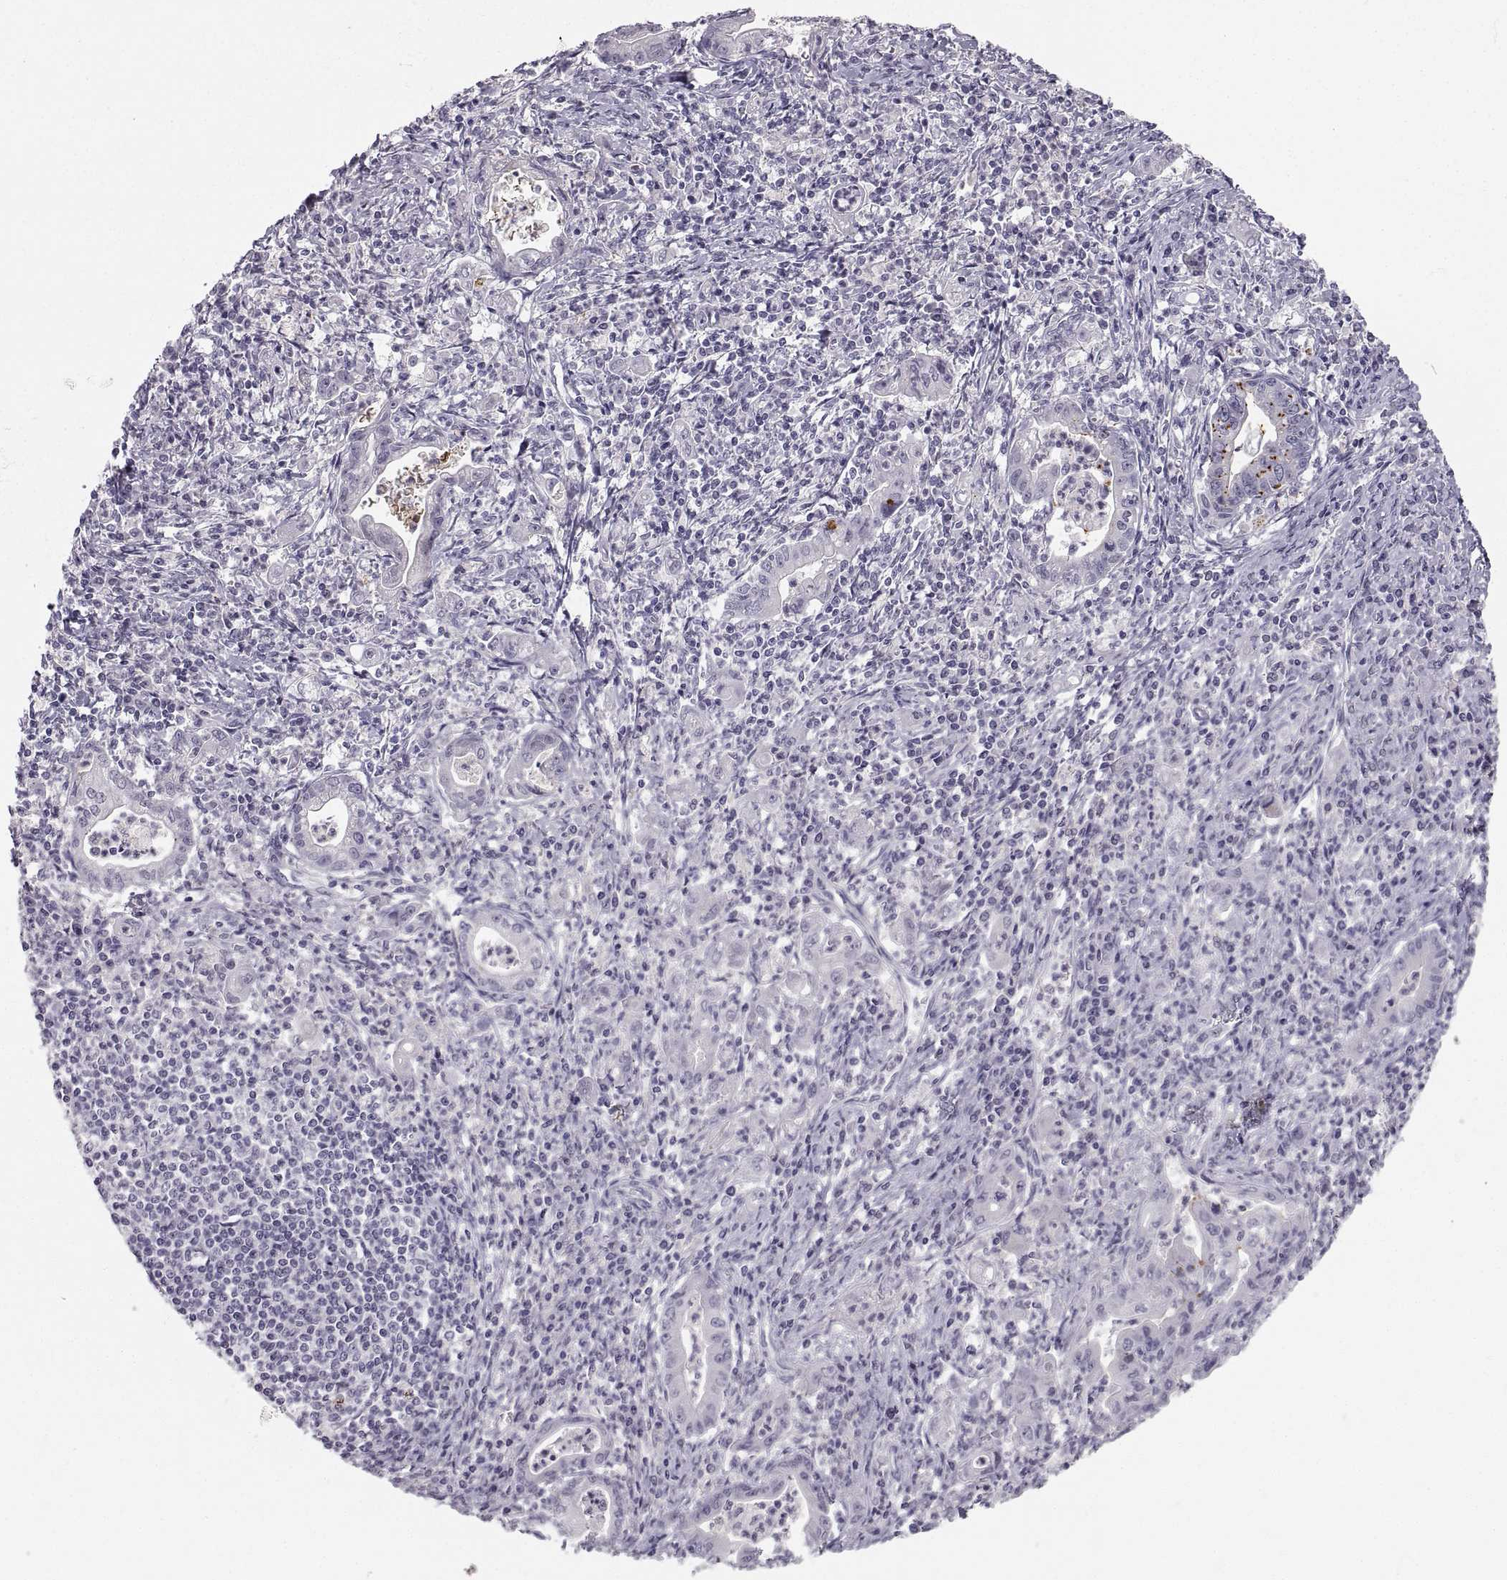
{"staining": {"intensity": "negative", "quantity": "none", "location": "none"}, "tissue": "stomach cancer", "cell_type": "Tumor cells", "image_type": "cancer", "snomed": [{"axis": "morphology", "description": "Adenocarcinoma, NOS"}, {"axis": "topography", "description": "Stomach, upper"}], "caption": "The histopathology image reveals no significant staining in tumor cells of adenocarcinoma (stomach).", "gene": "ZNF185", "patient": {"sex": "female", "age": 79}}